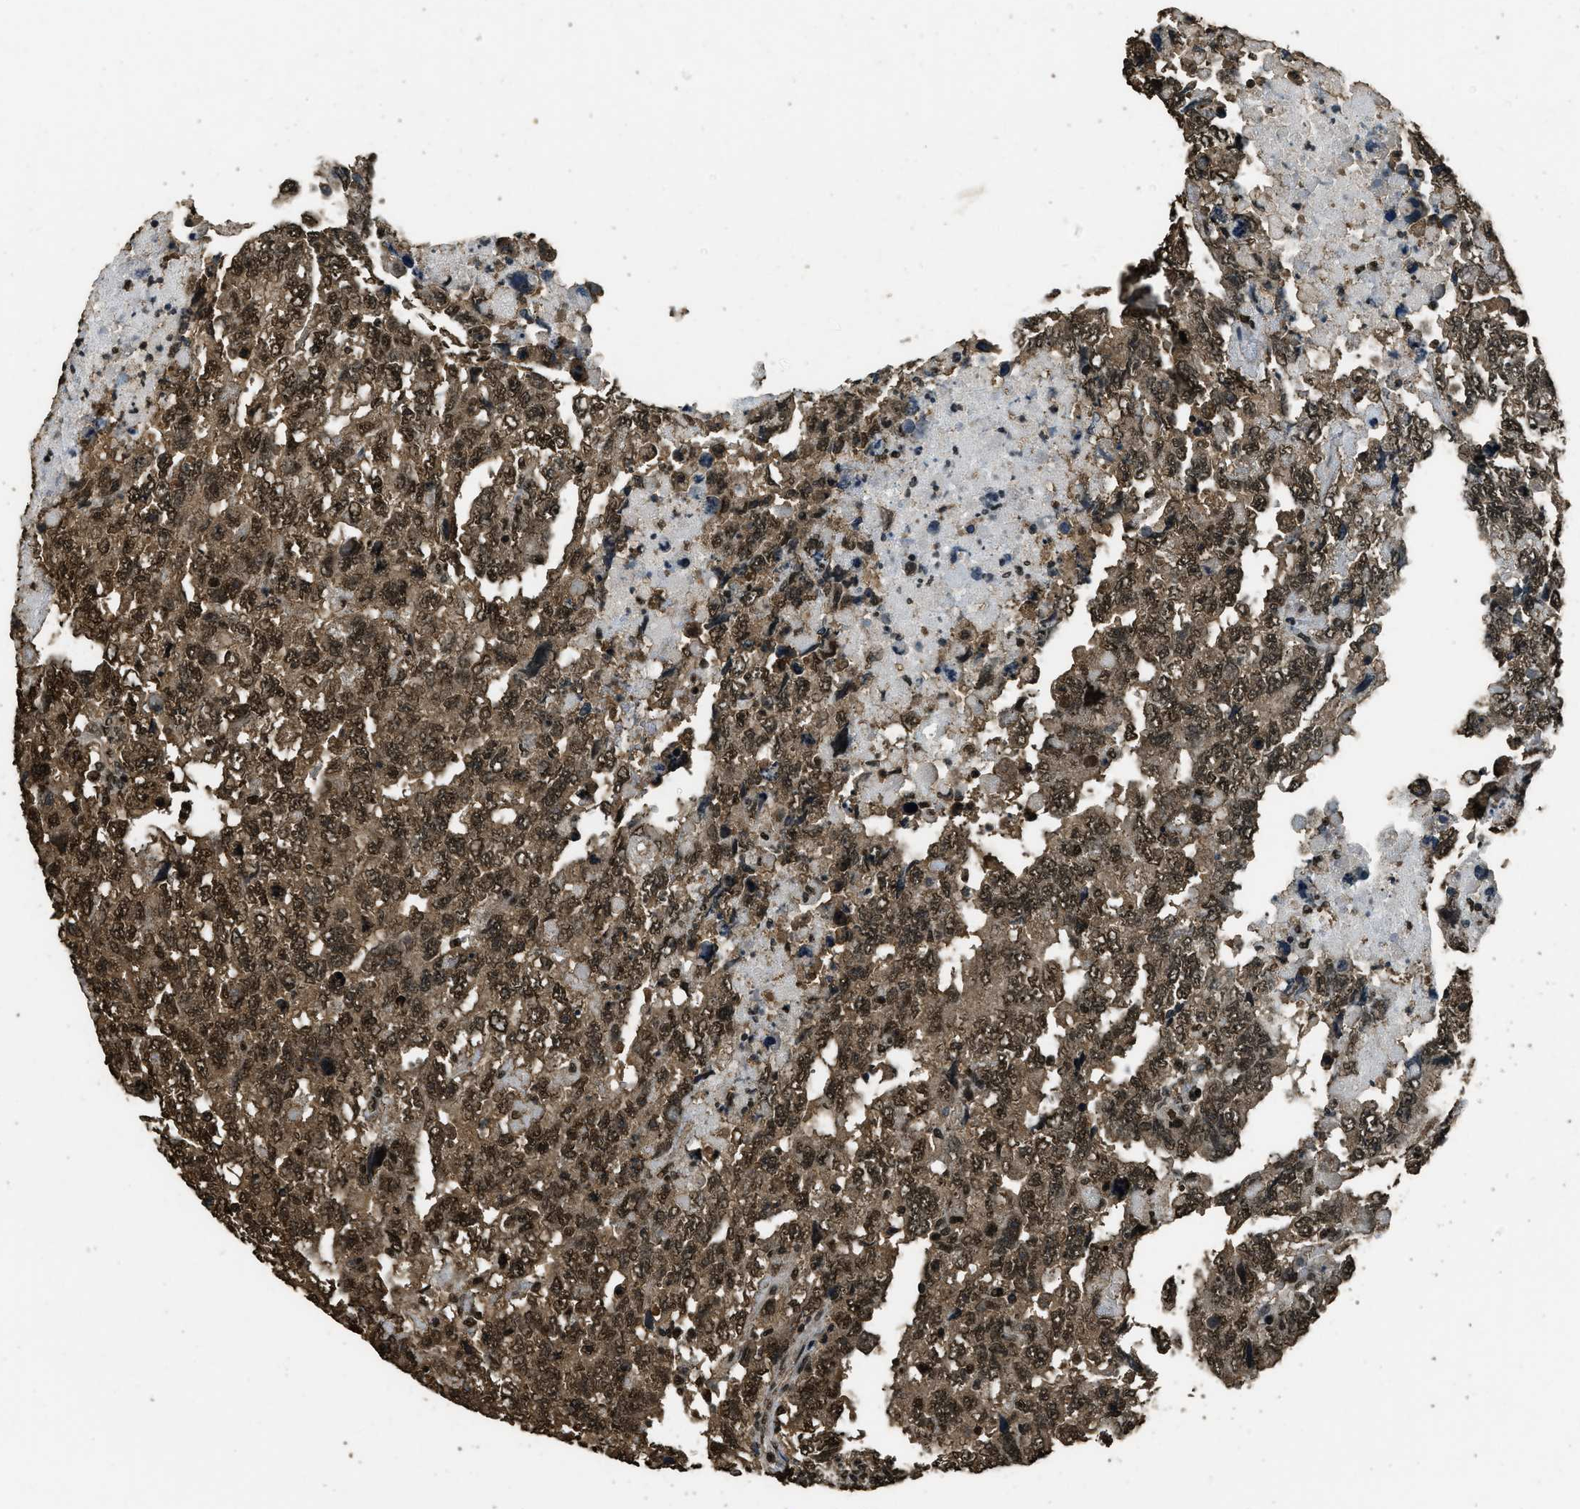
{"staining": {"intensity": "strong", "quantity": ">75%", "location": "cytoplasmic/membranous,nuclear"}, "tissue": "testis cancer", "cell_type": "Tumor cells", "image_type": "cancer", "snomed": [{"axis": "morphology", "description": "Carcinoma, Embryonal, NOS"}, {"axis": "topography", "description": "Testis"}], "caption": "High-power microscopy captured an IHC histopathology image of embryonal carcinoma (testis), revealing strong cytoplasmic/membranous and nuclear staining in about >75% of tumor cells. (DAB IHC with brightfield microscopy, high magnification).", "gene": "MYB", "patient": {"sex": "male", "age": 36}}